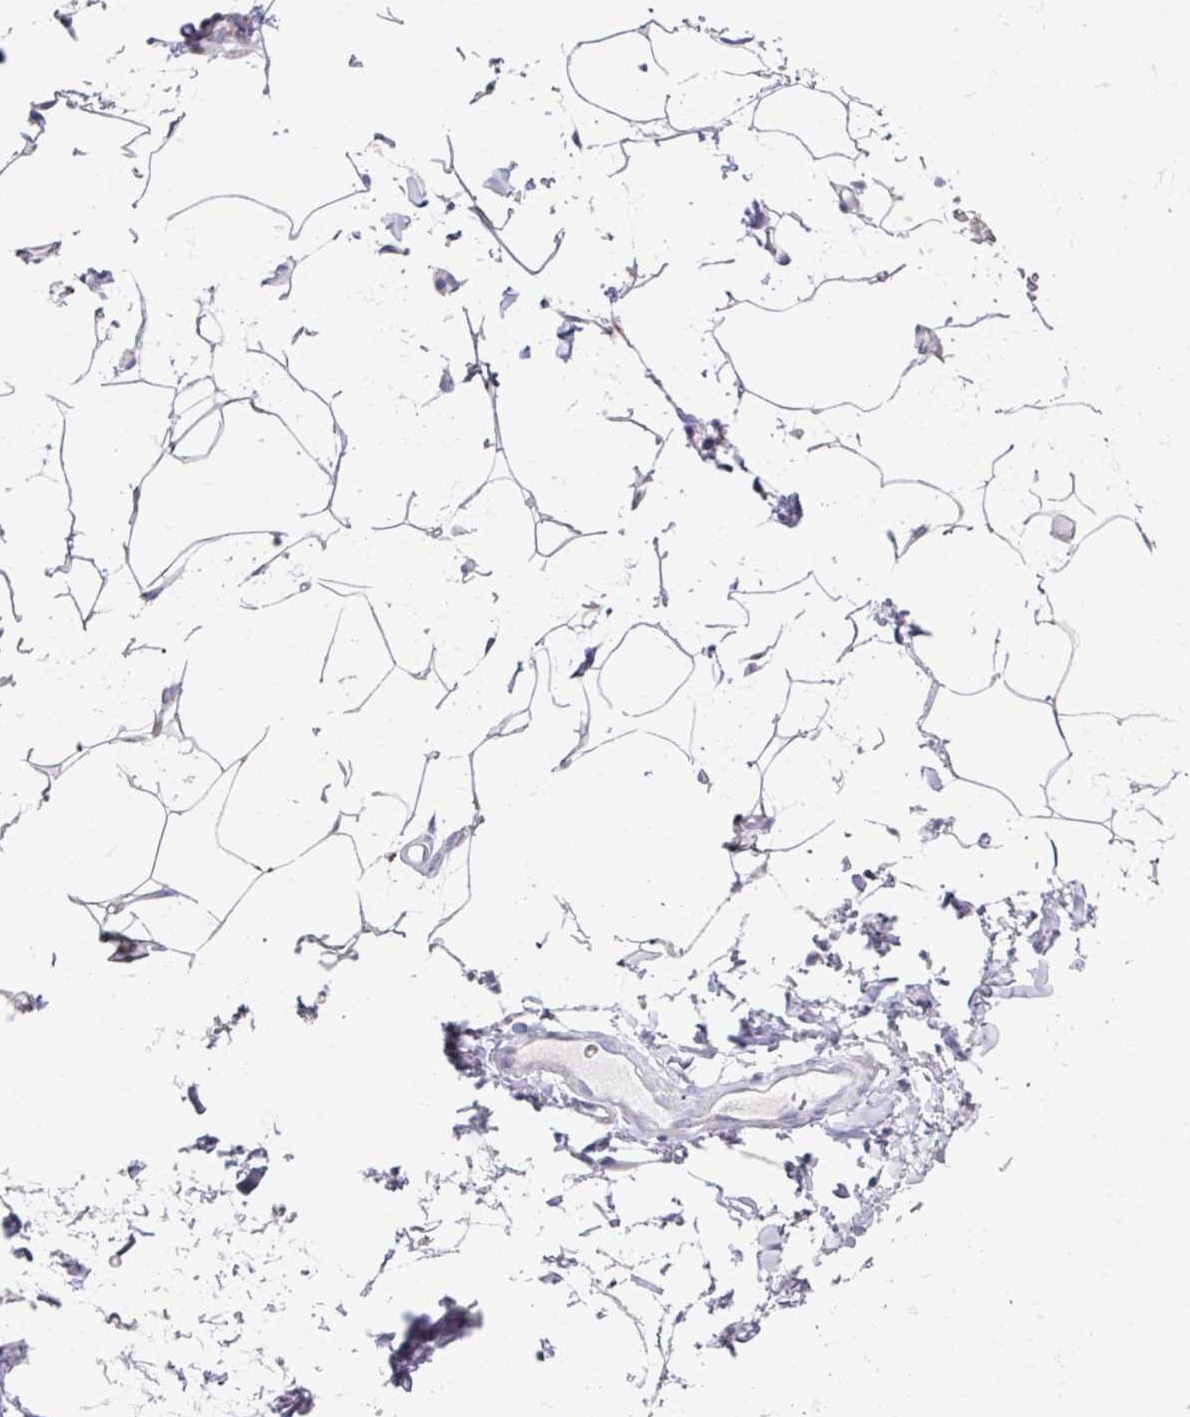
{"staining": {"intensity": "negative", "quantity": "none", "location": "none"}, "tissue": "adipose tissue", "cell_type": "Adipocytes", "image_type": "normal", "snomed": [{"axis": "morphology", "description": "Normal tissue, NOS"}, {"axis": "topography", "description": "Vascular tissue"}, {"axis": "topography", "description": "Peripheral nerve tissue"}], "caption": "Immunohistochemistry (IHC) of normal adipose tissue displays no expression in adipocytes.", "gene": "VKORC1L1", "patient": {"sex": "male", "age": 41}}